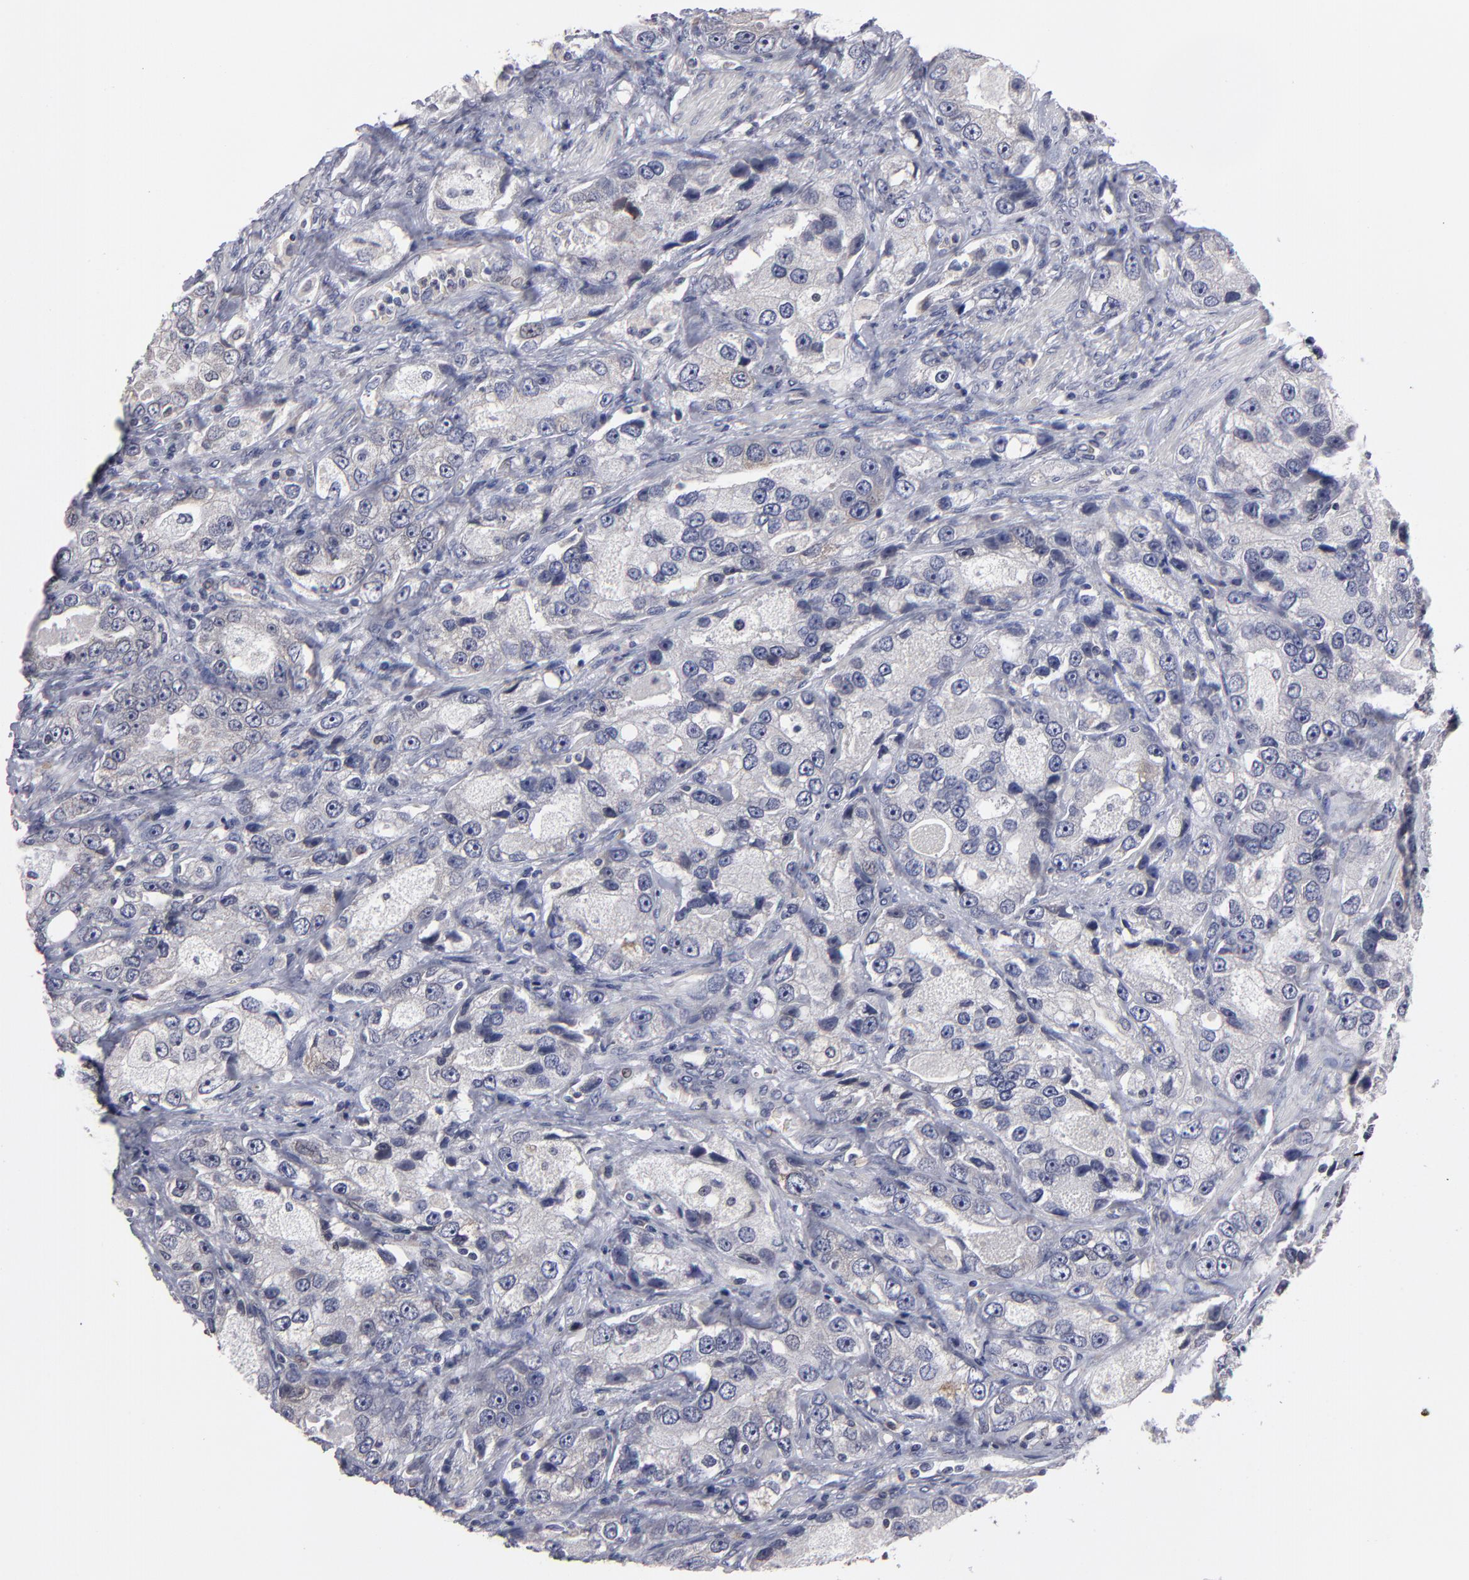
{"staining": {"intensity": "weak", "quantity": "<25%", "location": "cytoplasmic/membranous"}, "tissue": "prostate cancer", "cell_type": "Tumor cells", "image_type": "cancer", "snomed": [{"axis": "morphology", "description": "Adenocarcinoma, High grade"}, {"axis": "topography", "description": "Prostate"}], "caption": "DAB immunohistochemical staining of prostate cancer reveals no significant staining in tumor cells. Nuclei are stained in blue.", "gene": "CEP97", "patient": {"sex": "male", "age": 63}}